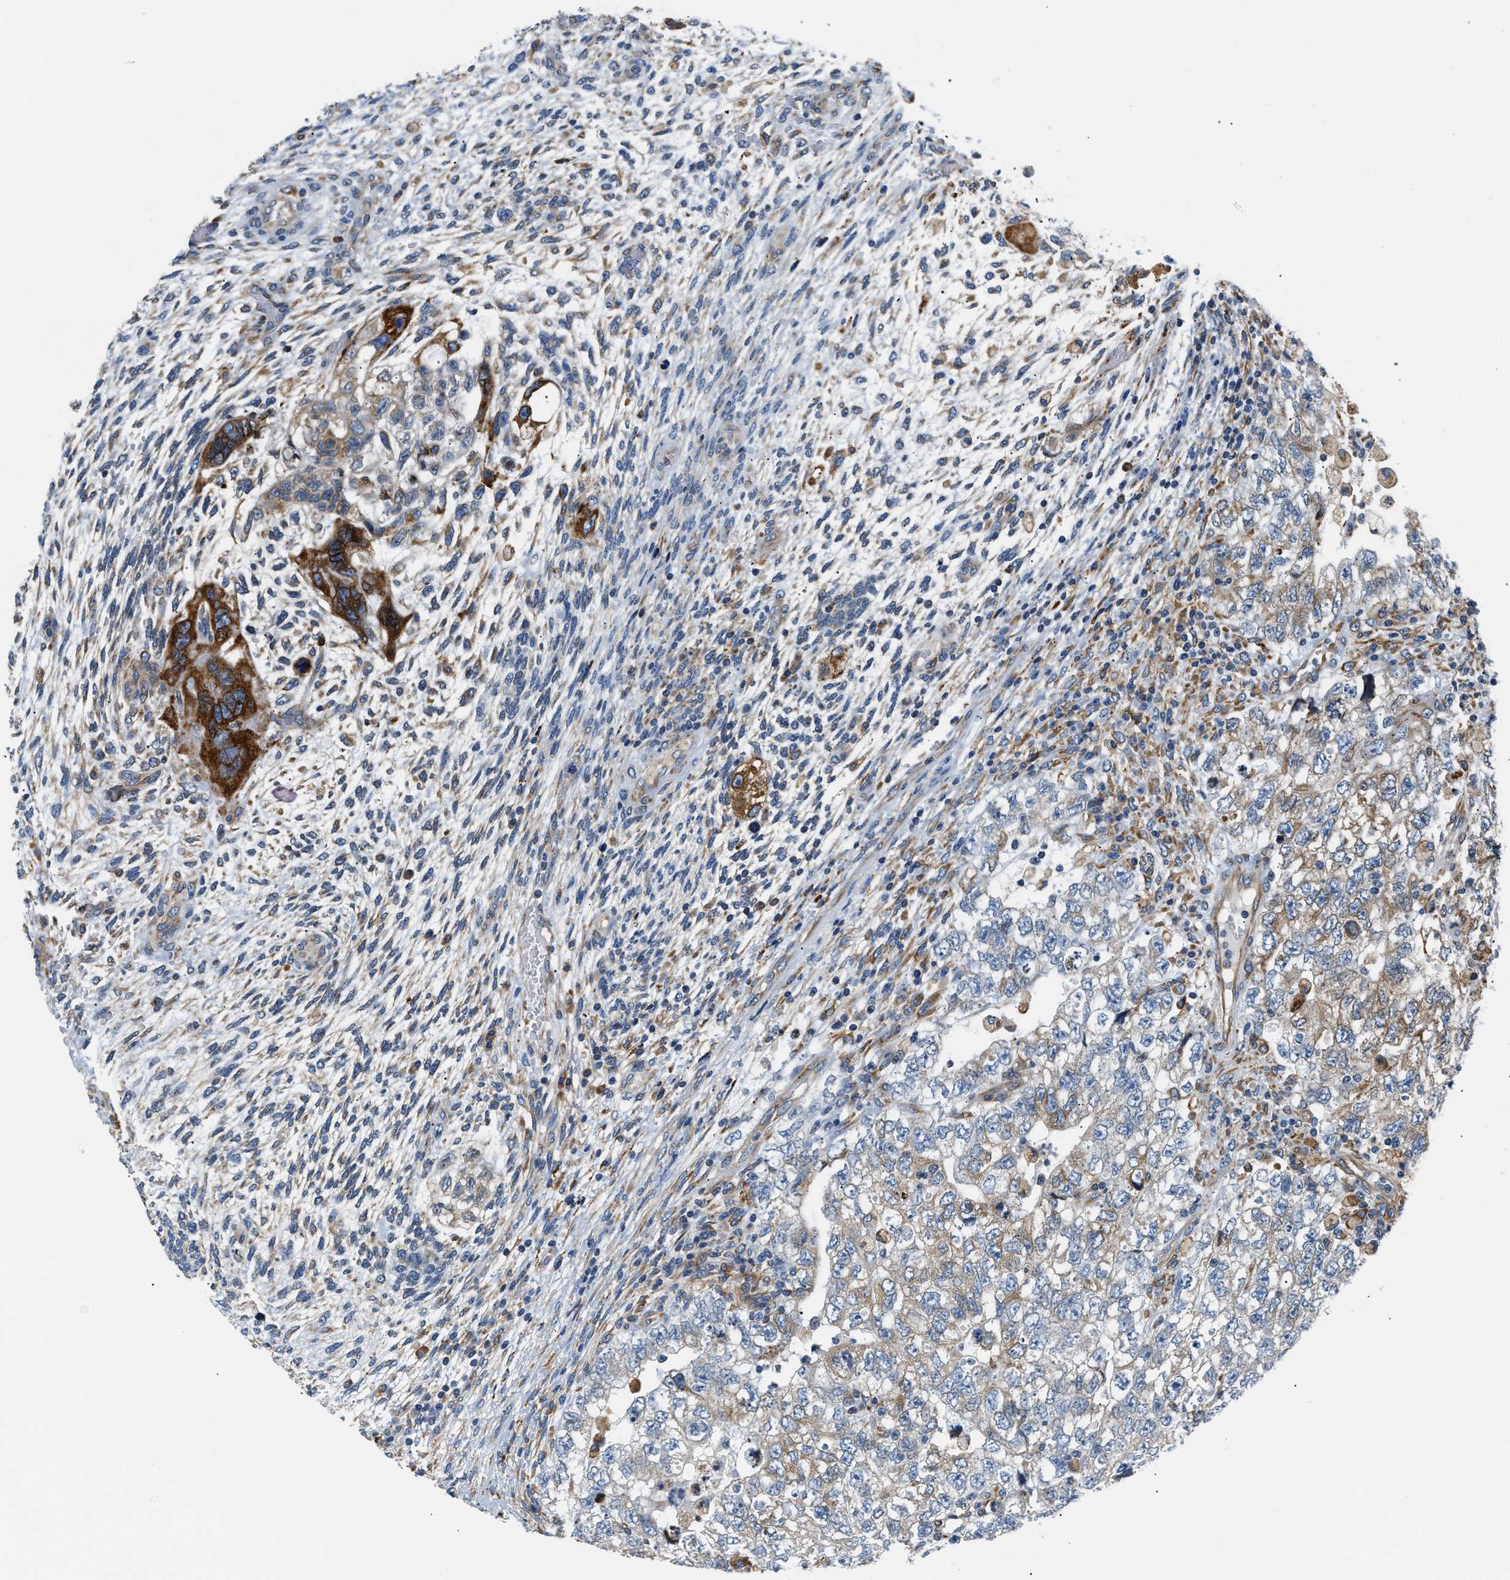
{"staining": {"intensity": "weak", "quantity": "25%-75%", "location": "cytoplasmic/membranous"}, "tissue": "testis cancer", "cell_type": "Tumor cells", "image_type": "cancer", "snomed": [{"axis": "morphology", "description": "Carcinoma, Embryonal, NOS"}, {"axis": "topography", "description": "Testis"}], "caption": "Testis embryonal carcinoma stained for a protein (brown) reveals weak cytoplasmic/membranous positive positivity in about 25%-75% of tumor cells.", "gene": "HDHD3", "patient": {"sex": "male", "age": 36}}